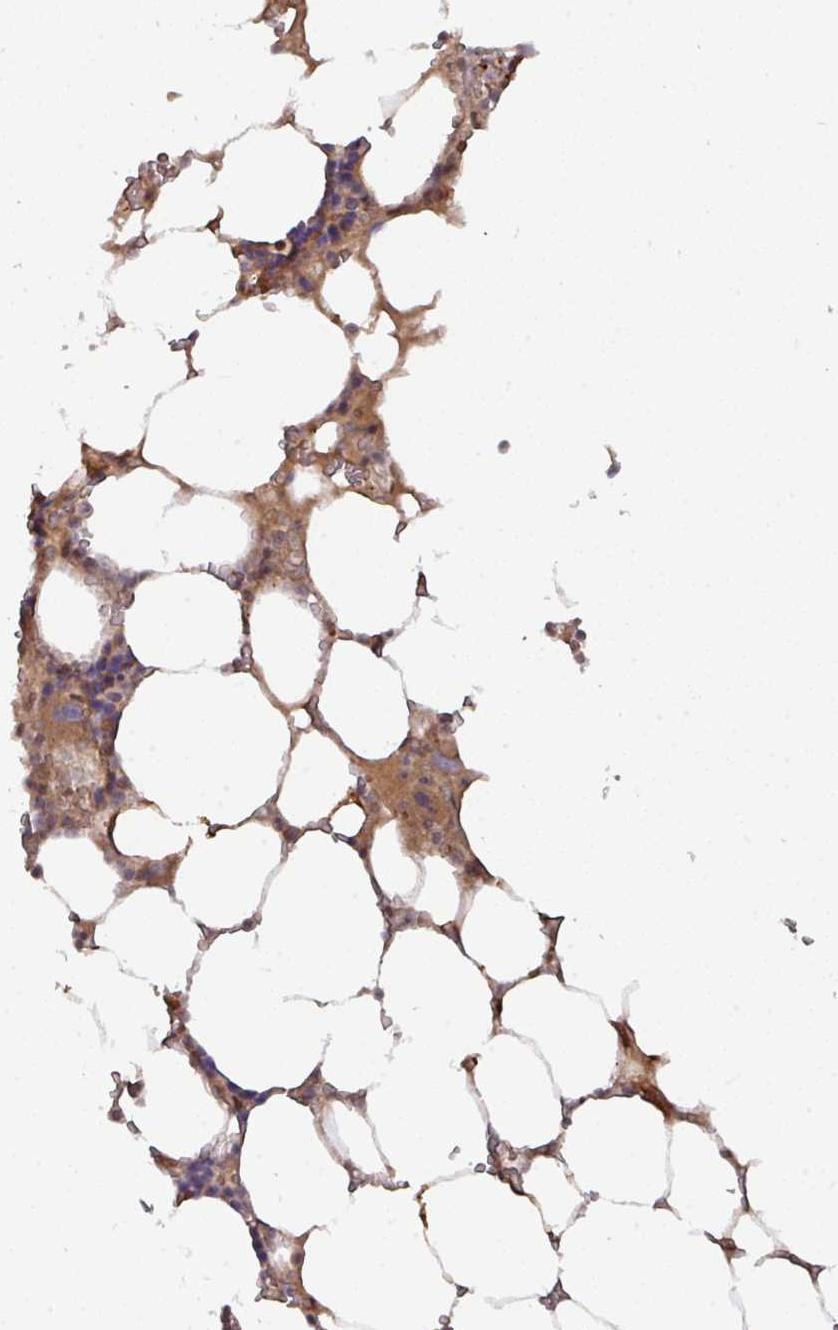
{"staining": {"intensity": "strong", "quantity": "<25%", "location": "nuclear"}, "tissue": "bone marrow", "cell_type": "Hematopoietic cells", "image_type": "normal", "snomed": [{"axis": "morphology", "description": "Normal tissue, NOS"}, {"axis": "topography", "description": "Bone marrow"}], "caption": "About <25% of hematopoietic cells in benign human bone marrow show strong nuclear protein expression as visualized by brown immunohistochemical staining.", "gene": "CIC", "patient": {"sex": "male", "age": 64}}